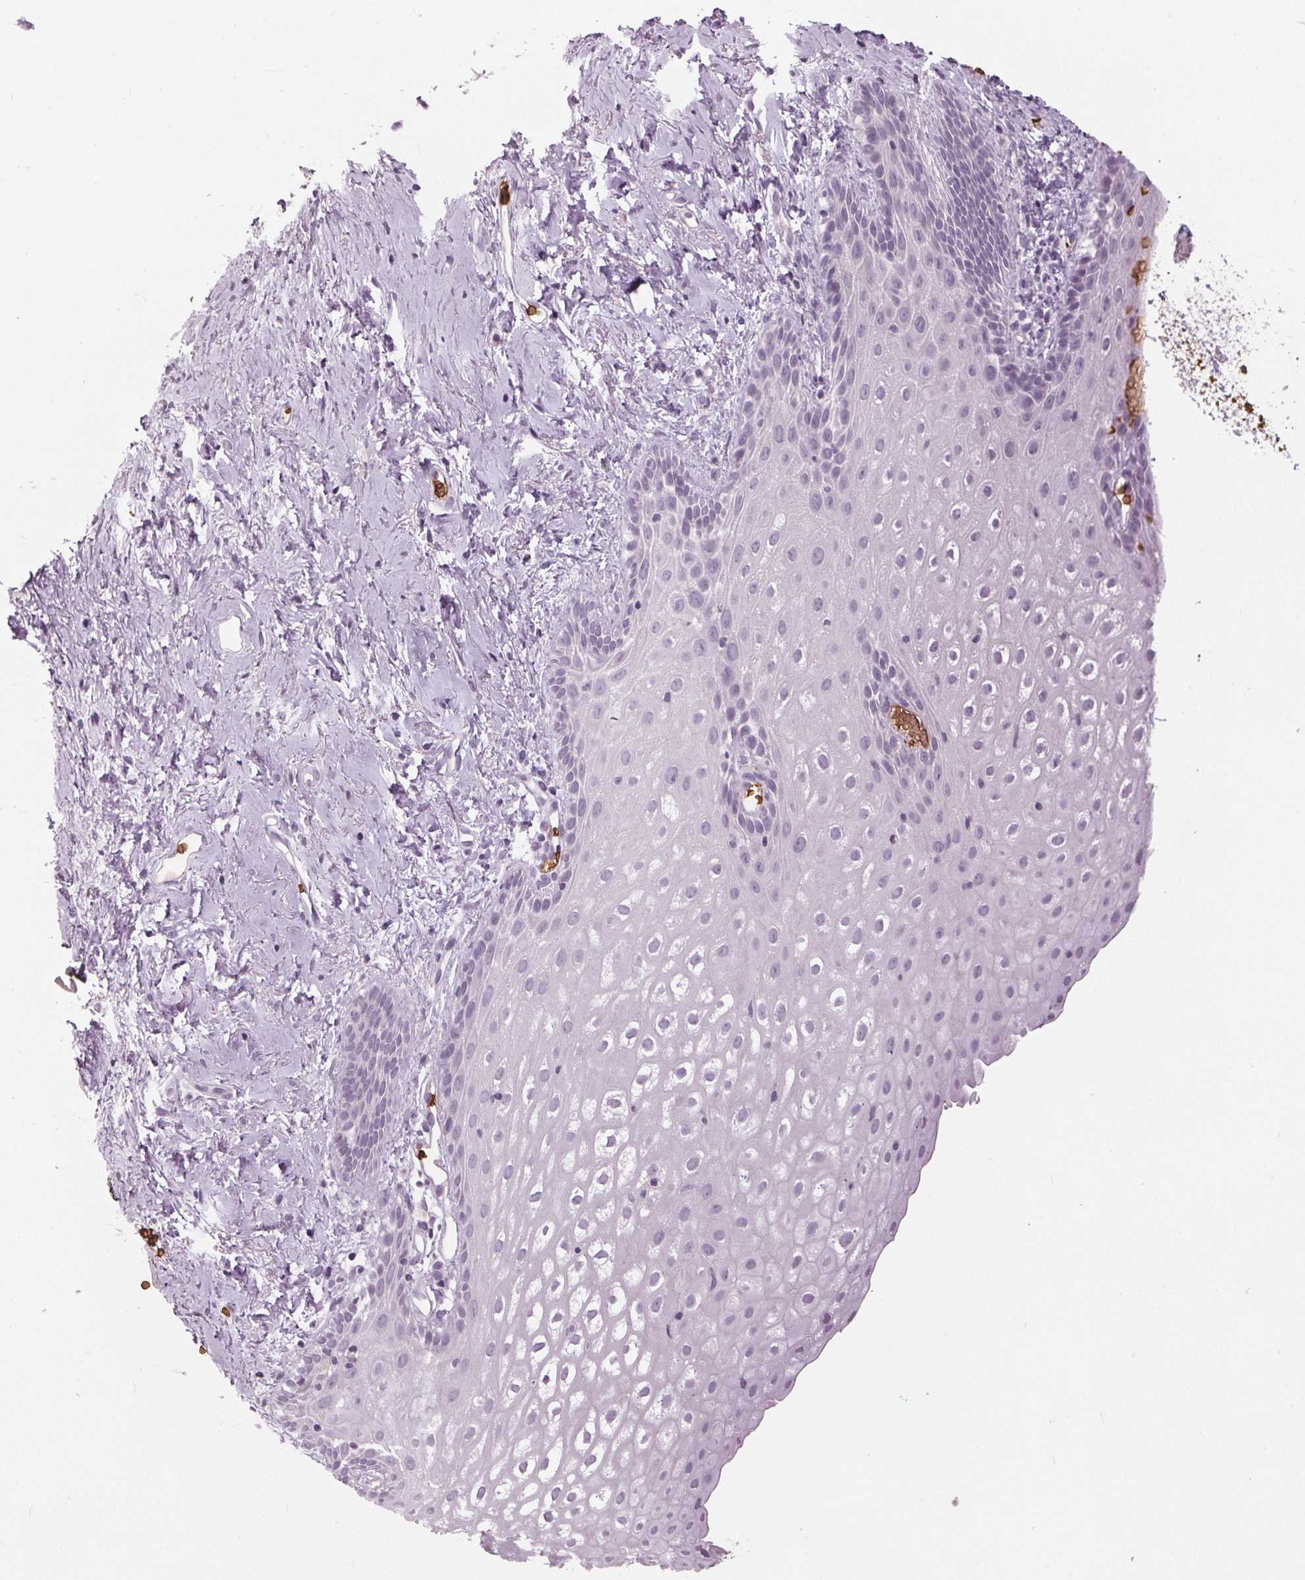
{"staining": {"intensity": "negative", "quantity": "none", "location": "none"}, "tissue": "vagina", "cell_type": "Squamous epithelial cells", "image_type": "normal", "snomed": [{"axis": "morphology", "description": "Normal tissue, NOS"}, {"axis": "morphology", "description": "Adenocarcinoma, NOS"}, {"axis": "topography", "description": "Rectum"}, {"axis": "topography", "description": "Vagina"}, {"axis": "topography", "description": "Peripheral nerve tissue"}], "caption": "A high-resolution photomicrograph shows IHC staining of benign vagina, which exhibits no significant expression in squamous epithelial cells. (DAB (3,3'-diaminobenzidine) immunohistochemistry visualized using brightfield microscopy, high magnification).", "gene": "SLC4A1", "patient": {"sex": "female", "age": 71}}